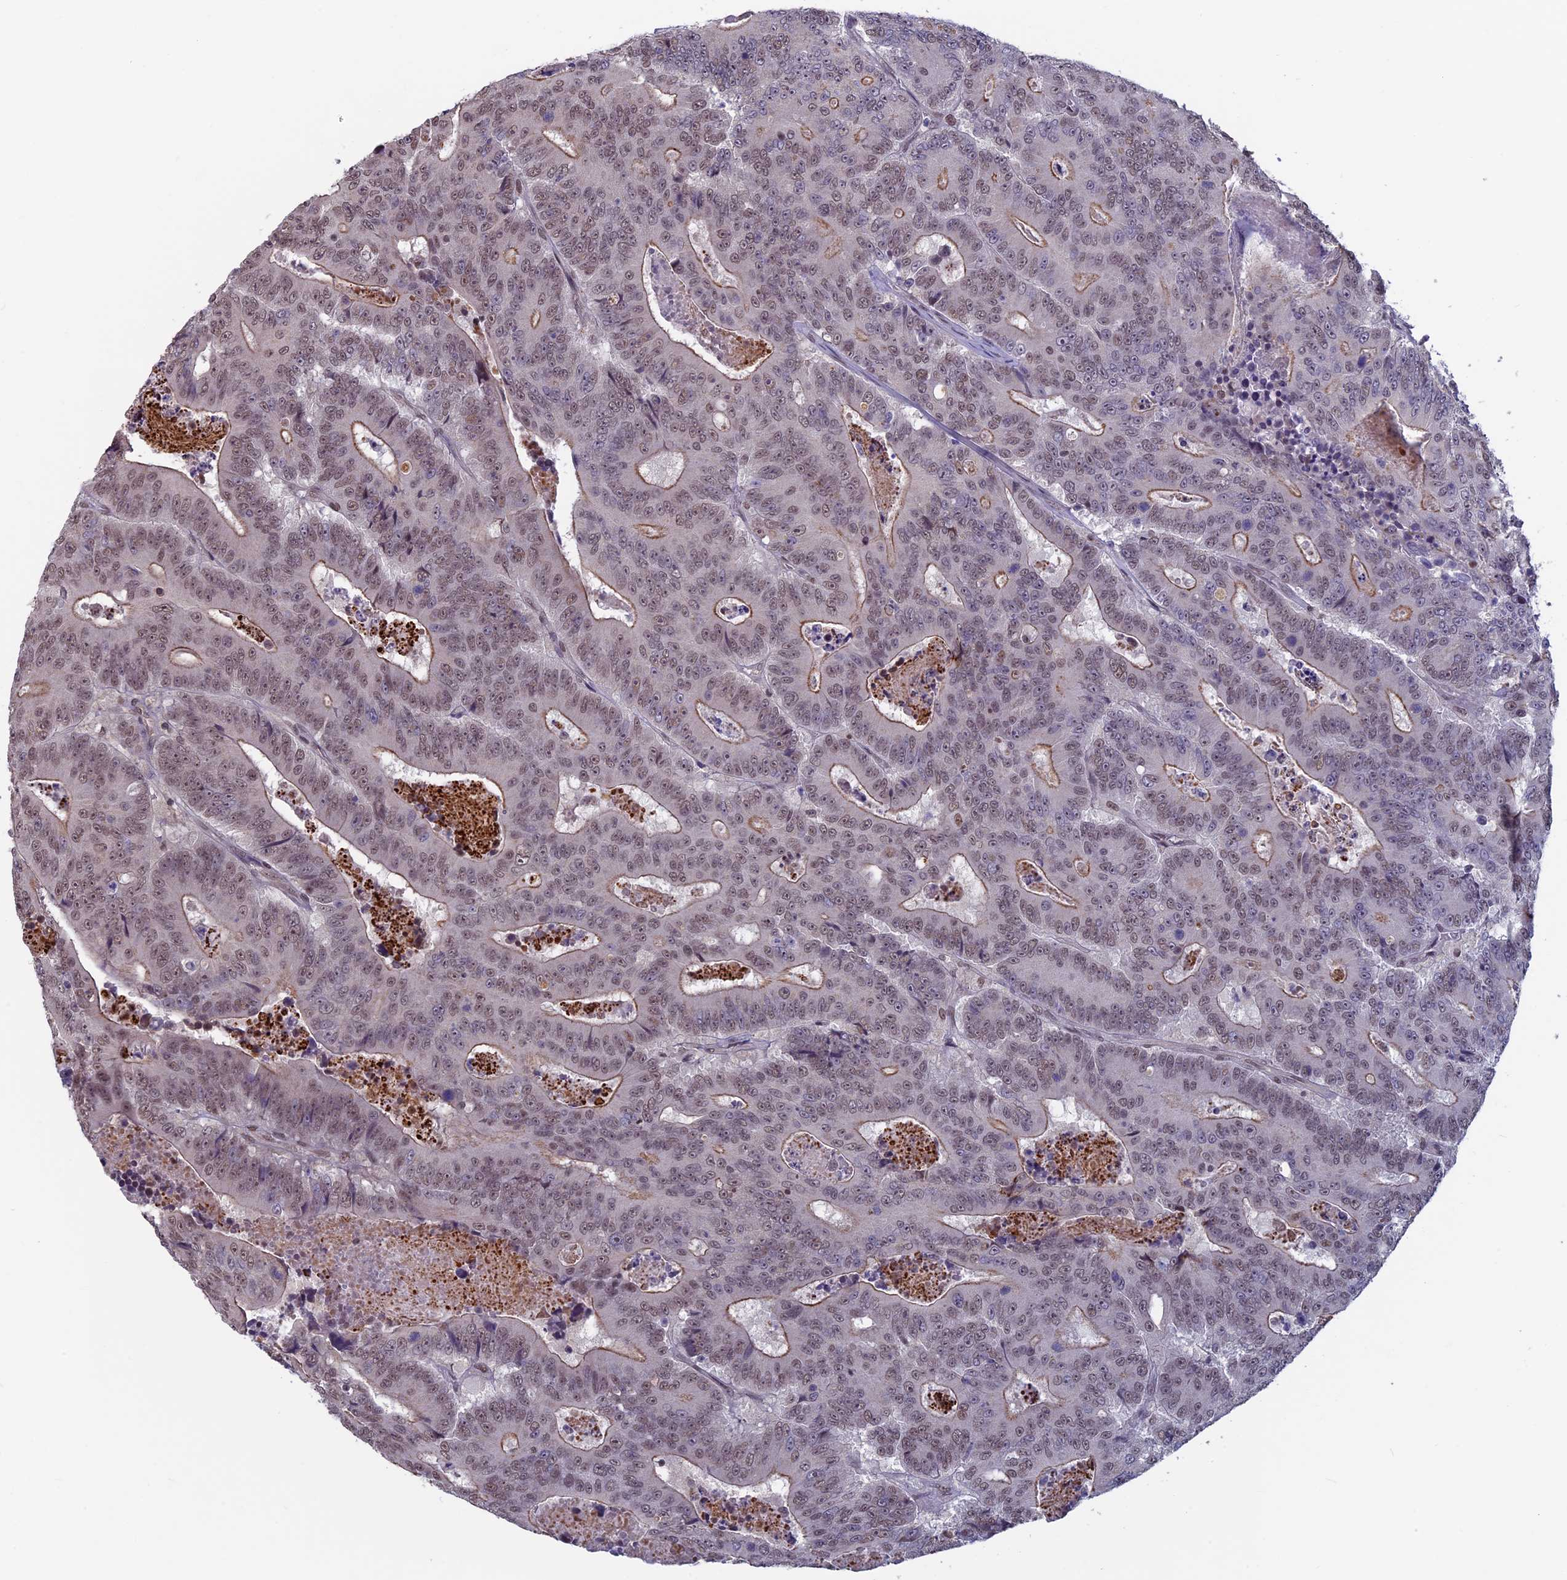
{"staining": {"intensity": "weak", "quantity": "25%-75%", "location": "nuclear"}, "tissue": "colorectal cancer", "cell_type": "Tumor cells", "image_type": "cancer", "snomed": [{"axis": "morphology", "description": "Adenocarcinoma, NOS"}, {"axis": "topography", "description": "Colon"}], "caption": "Brown immunohistochemical staining in adenocarcinoma (colorectal) displays weak nuclear positivity in about 25%-75% of tumor cells.", "gene": "SPIRE1", "patient": {"sex": "male", "age": 83}}